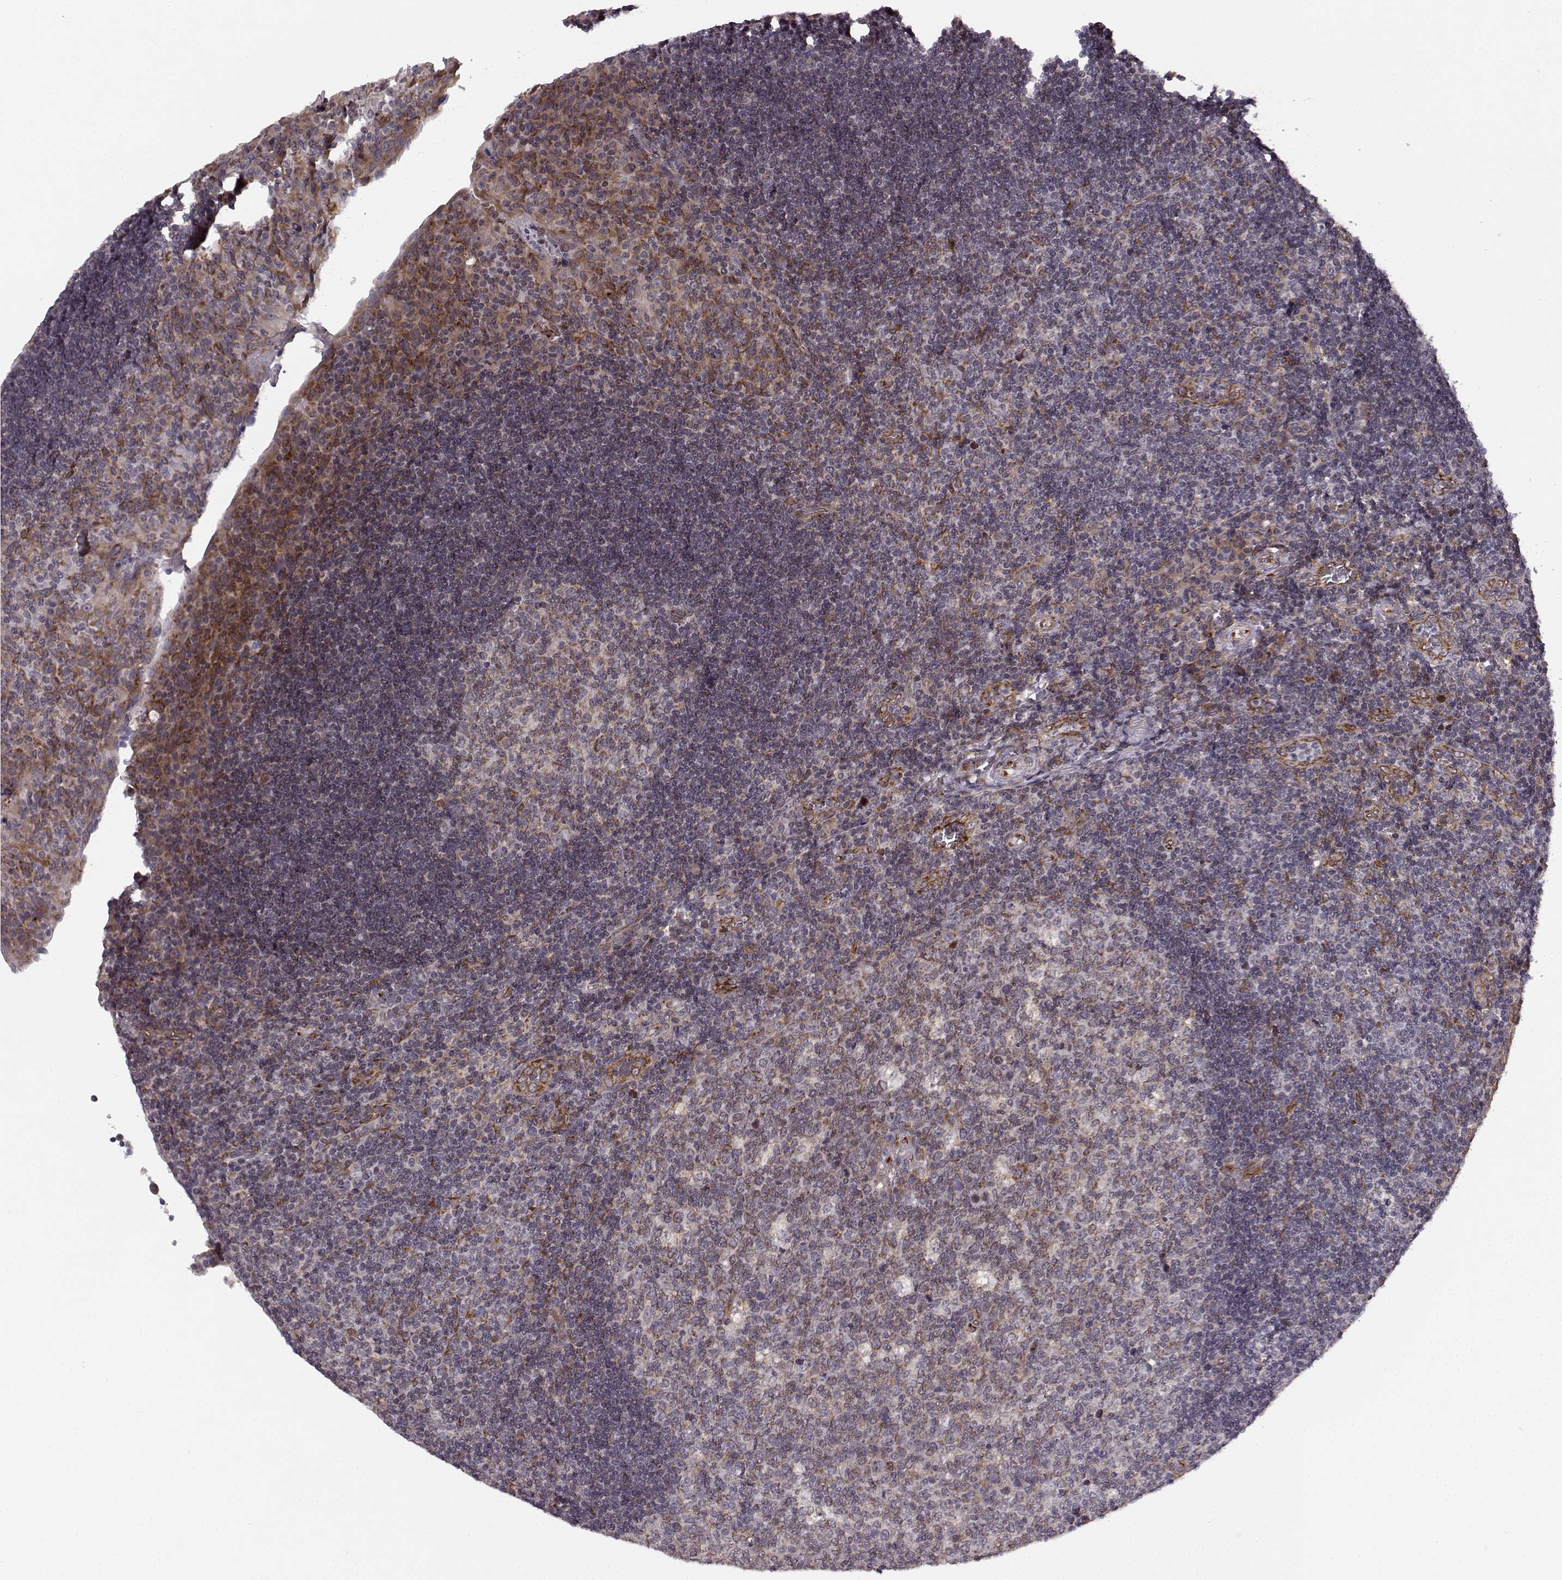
{"staining": {"intensity": "weak", "quantity": "25%-75%", "location": "cytoplasmic/membranous"}, "tissue": "tonsil", "cell_type": "Germinal center cells", "image_type": "normal", "snomed": [{"axis": "morphology", "description": "Normal tissue, NOS"}, {"axis": "topography", "description": "Tonsil"}], "caption": "The image demonstrates immunohistochemical staining of benign tonsil. There is weak cytoplasmic/membranous staining is present in approximately 25%-75% of germinal center cells. Immunohistochemistry stains the protein in brown and the nuclei are stained blue.", "gene": "TMEM14A", "patient": {"sex": "male", "age": 17}}